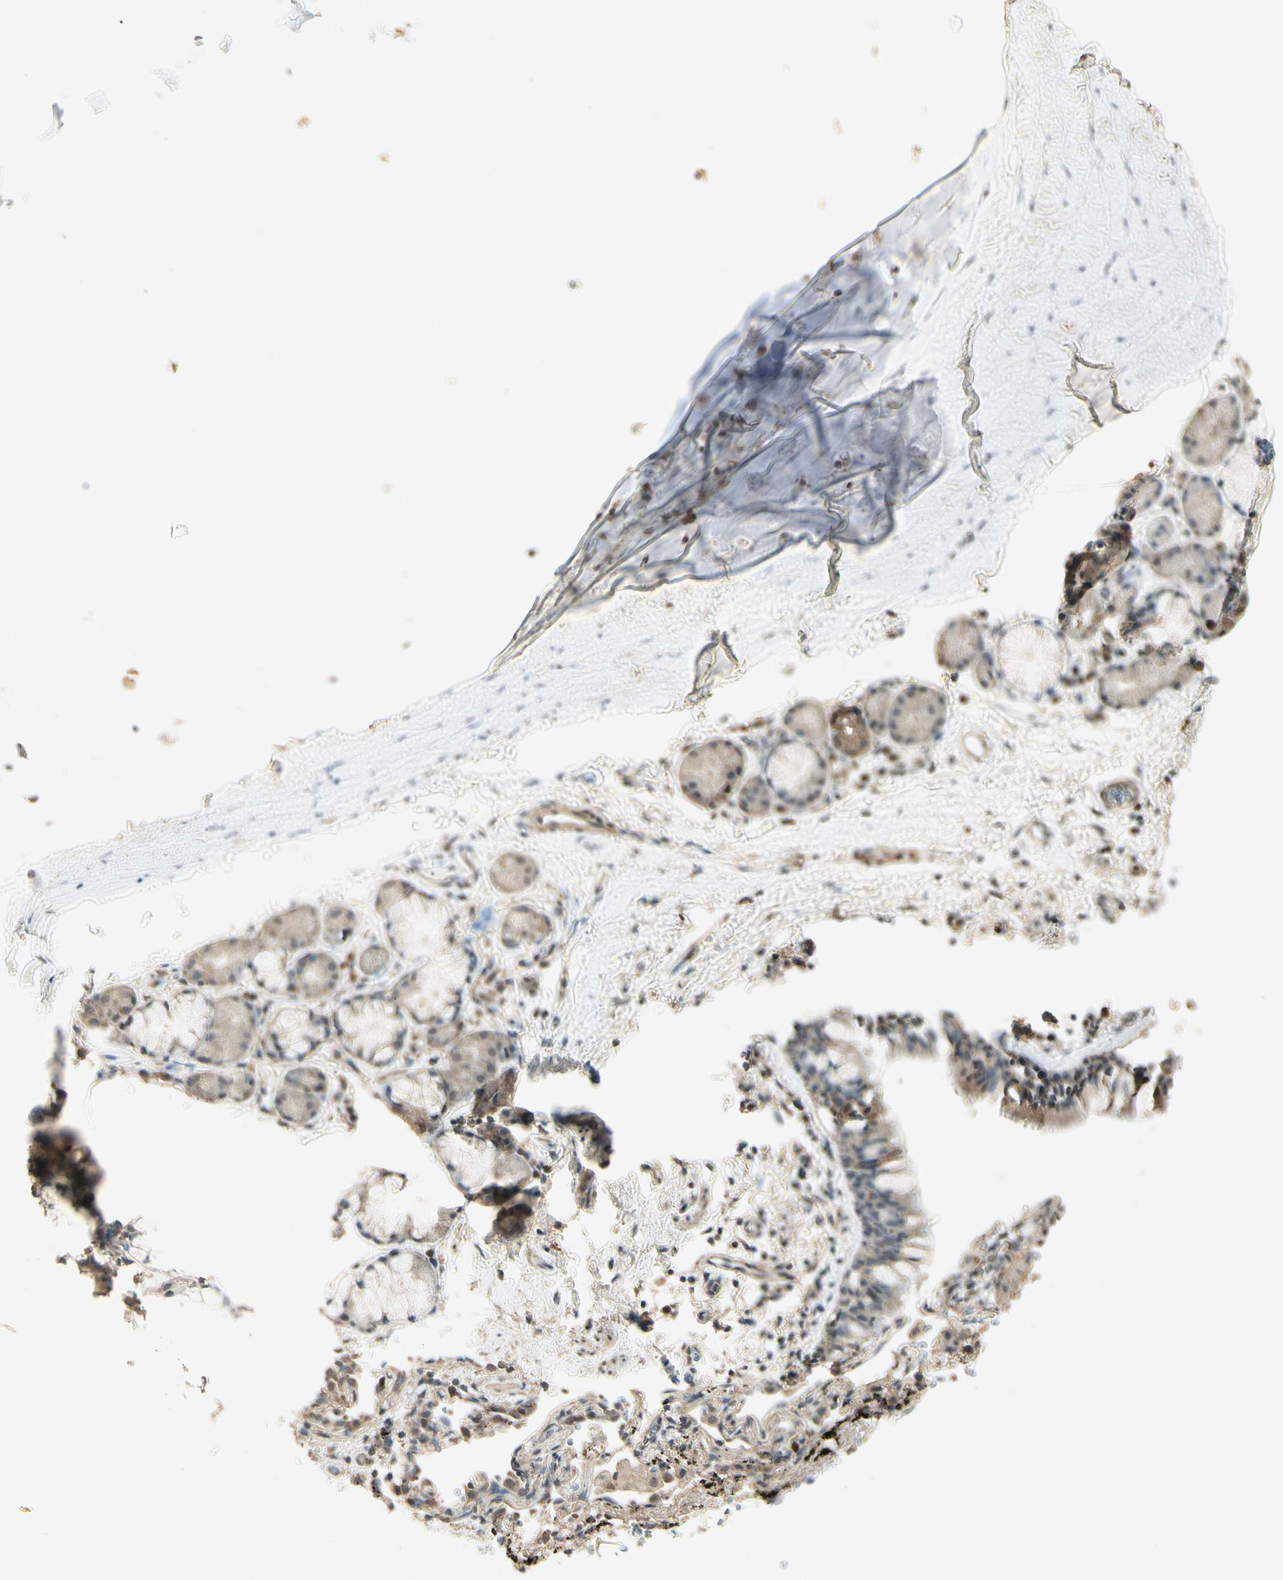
{"staining": {"intensity": "weak", "quantity": ">75%", "location": "cytoplasmic/membranous"}, "tissue": "bronchus", "cell_type": "Respiratory epithelial cells", "image_type": "normal", "snomed": [{"axis": "morphology", "description": "Normal tissue, NOS"}, {"axis": "morphology", "description": "Malignant melanoma, Metastatic site"}, {"axis": "topography", "description": "Bronchus"}, {"axis": "topography", "description": "Lung"}], "caption": "Immunohistochemical staining of normal human bronchus displays weak cytoplasmic/membranous protein staining in about >75% of respiratory epithelial cells.", "gene": "SGCA", "patient": {"sex": "male", "age": 64}}